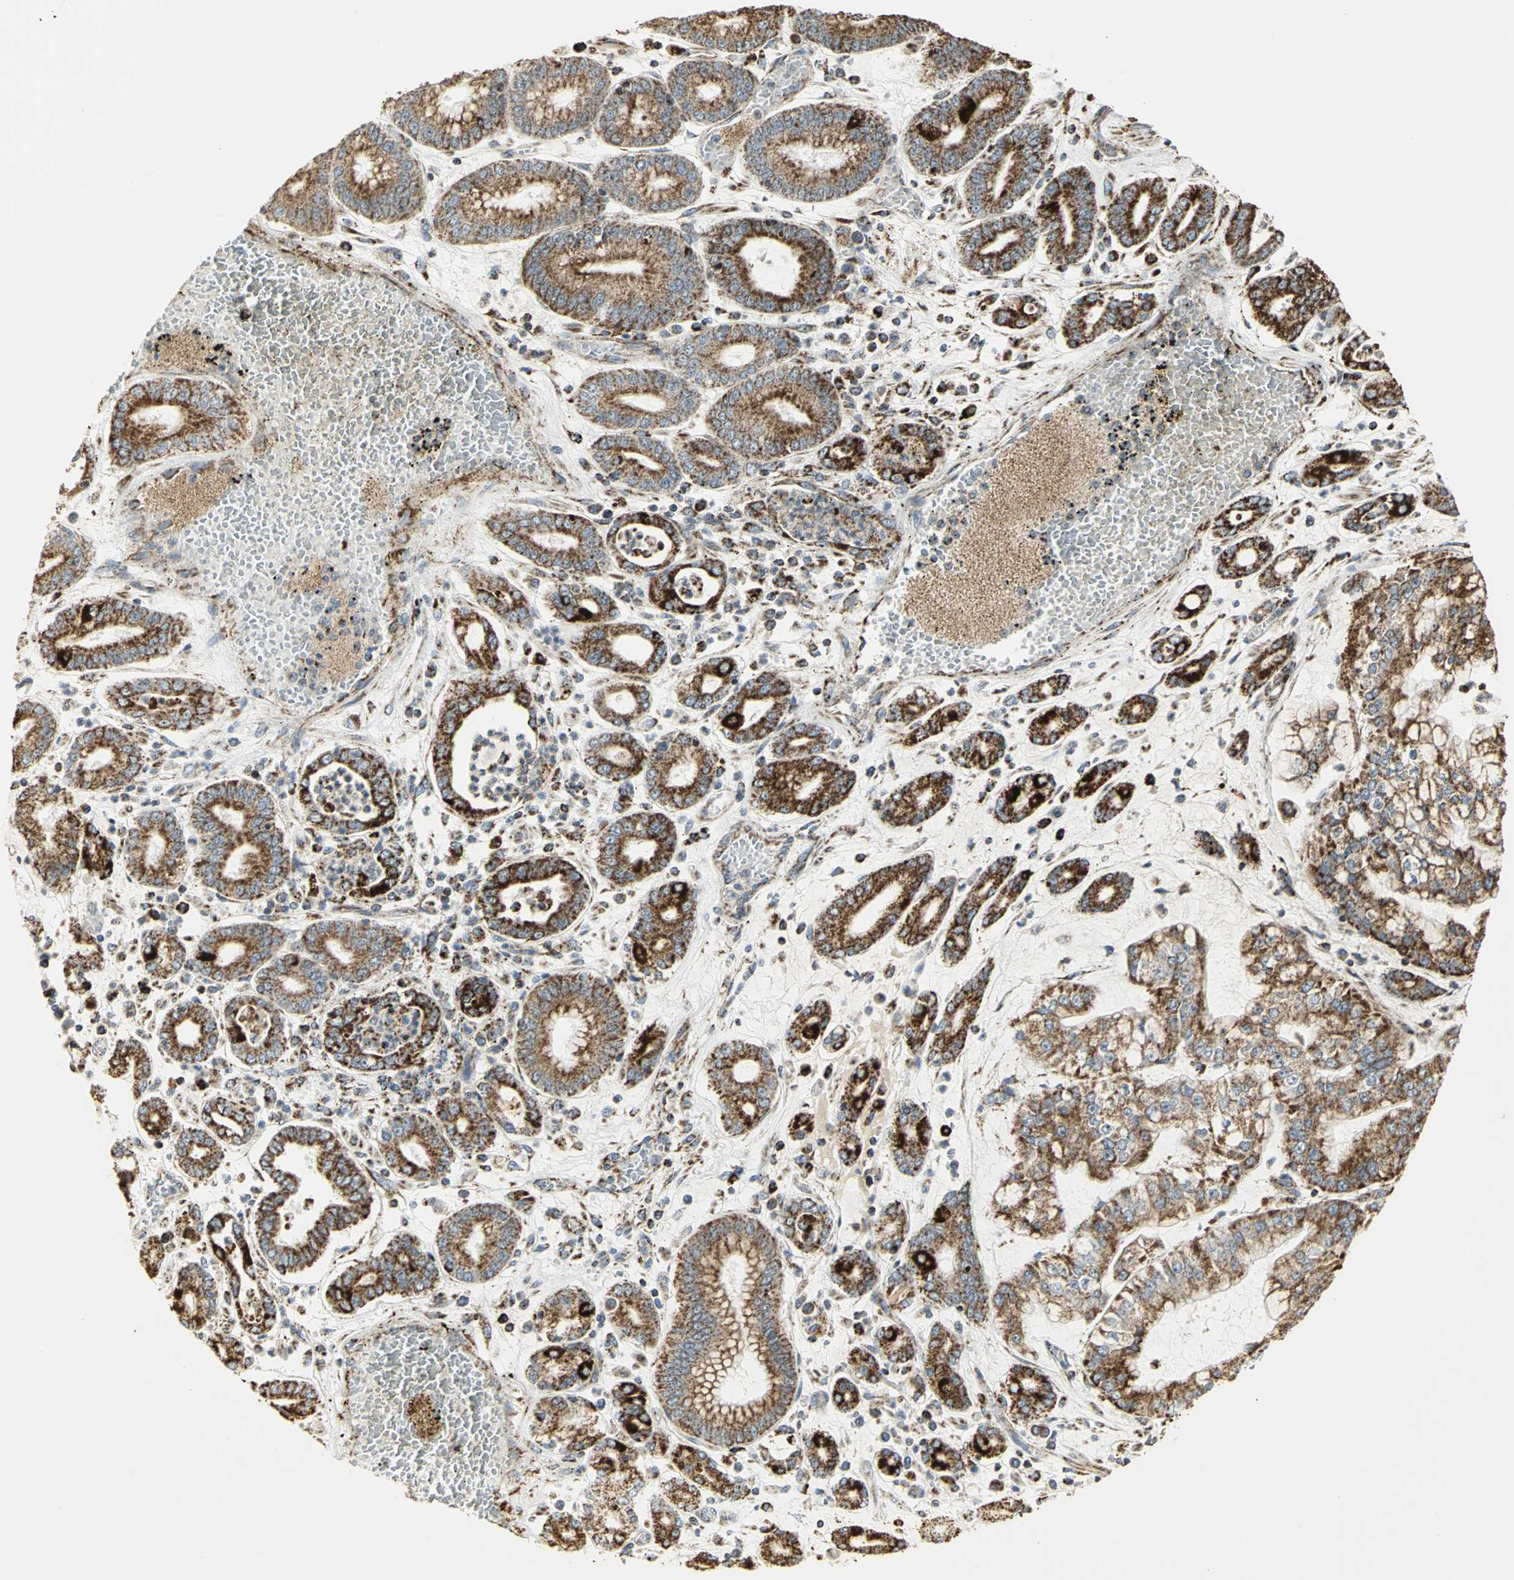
{"staining": {"intensity": "strong", "quantity": ">75%", "location": "cytoplasmic/membranous"}, "tissue": "stomach cancer", "cell_type": "Tumor cells", "image_type": "cancer", "snomed": [{"axis": "morphology", "description": "Normal tissue, NOS"}, {"axis": "morphology", "description": "Adenocarcinoma, NOS"}, {"axis": "topography", "description": "Stomach, upper"}, {"axis": "topography", "description": "Stomach"}], "caption": "A histopathology image showing strong cytoplasmic/membranous positivity in about >75% of tumor cells in adenocarcinoma (stomach), as visualized by brown immunohistochemical staining.", "gene": "VDAC1", "patient": {"sex": "male", "age": 76}}